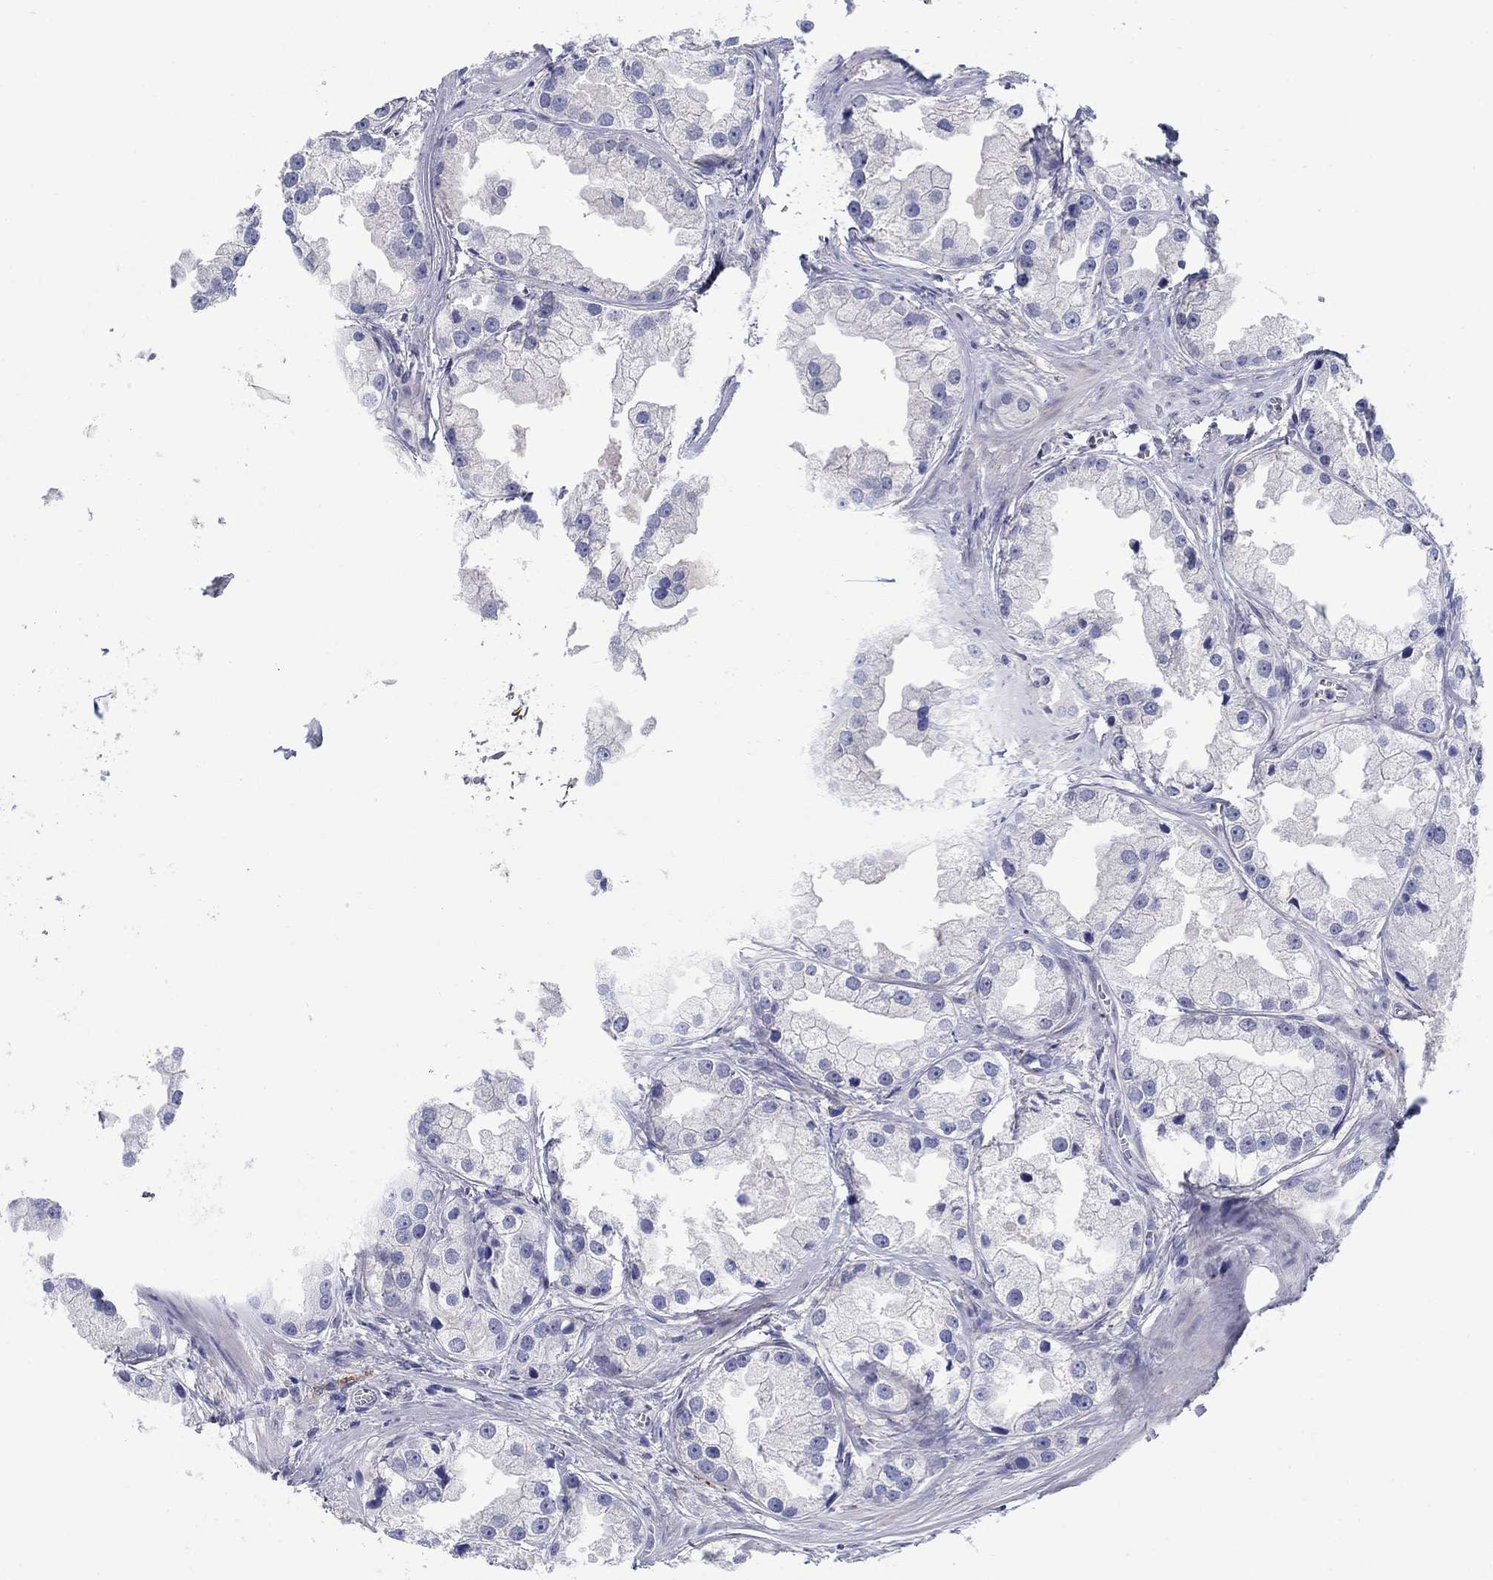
{"staining": {"intensity": "negative", "quantity": "none", "location": "none"}, "tissue": "prostate cancer", "cell_type": "Tumor cells", "image_type": "cancer", "snomed": [{"axis": "morphology", "description": "Adenocarcinoma, NOS"}, {"axis": "topography", "description": "Prostate"}], "caption": "Immunohistochemistry of adenocarcinoma (prostate) shows no staining in tumor cells.", "gene": "REEP2", "patient": {"sex": "male", "age": 61}}